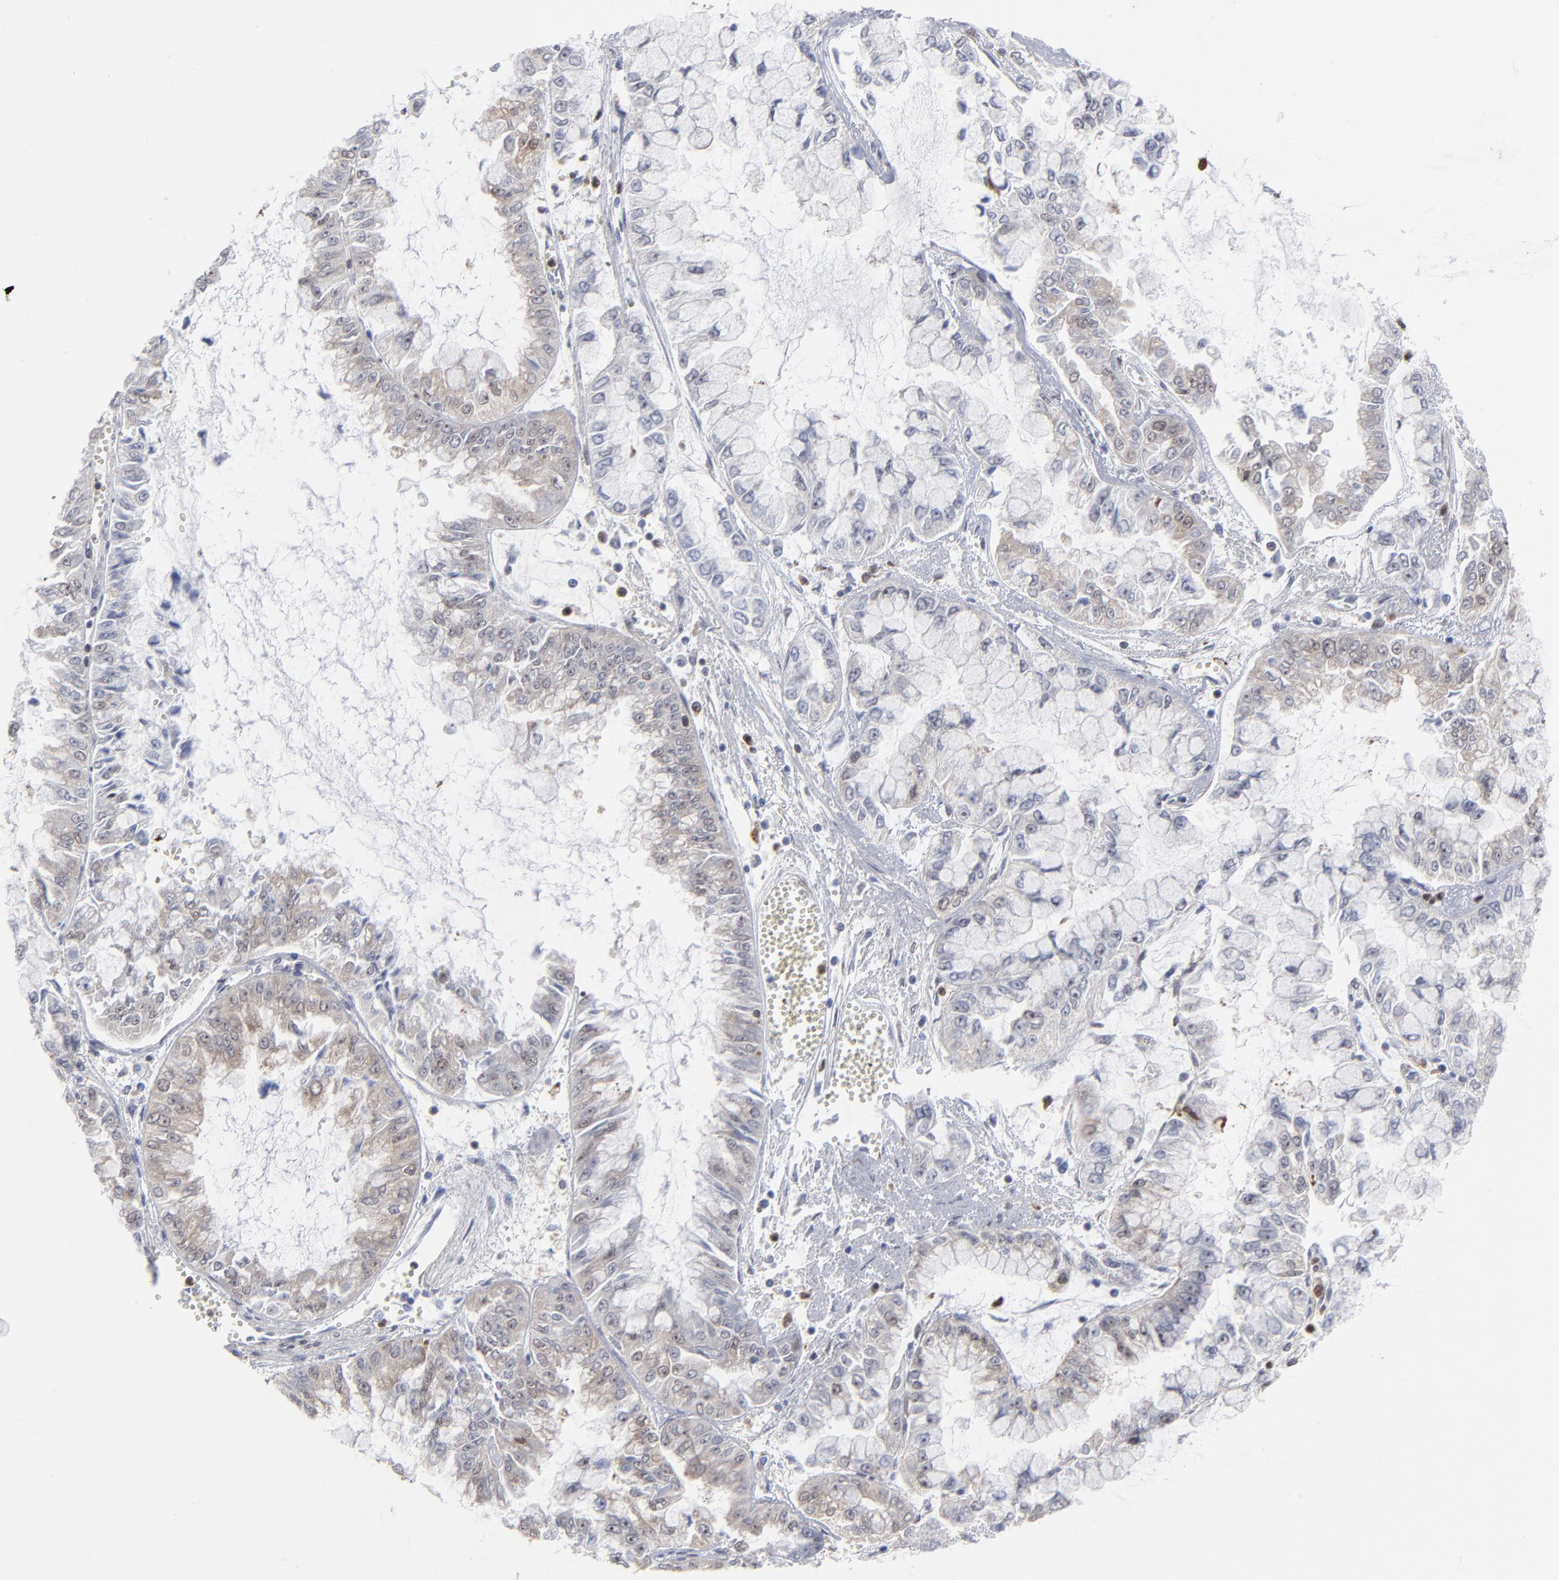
{"staining": {"intensity": "weak", "quantity": "25%-75%", "location": "cytoplasmic/membranous"}, "tissue": "liver cancer", "cell_type": "Tumor cells", "image_type": "cancer", "snomed": [{"axis": "morphology", "description": "Cholangiocarcinoma"}, {"axis": "topography", "description": "Liver"}], "caption": "Immunohistochemical staining of liver cancer (cholangiocarcinoma) reveals weak cytoplasmic/membranous protein expression in about 25%-75% of tumor cells. (brown staining indicates protein expression, while blue staining denotes nuclei).", "gene": "MAP2K1", "patient": {"sex": "female", "age": 79}}